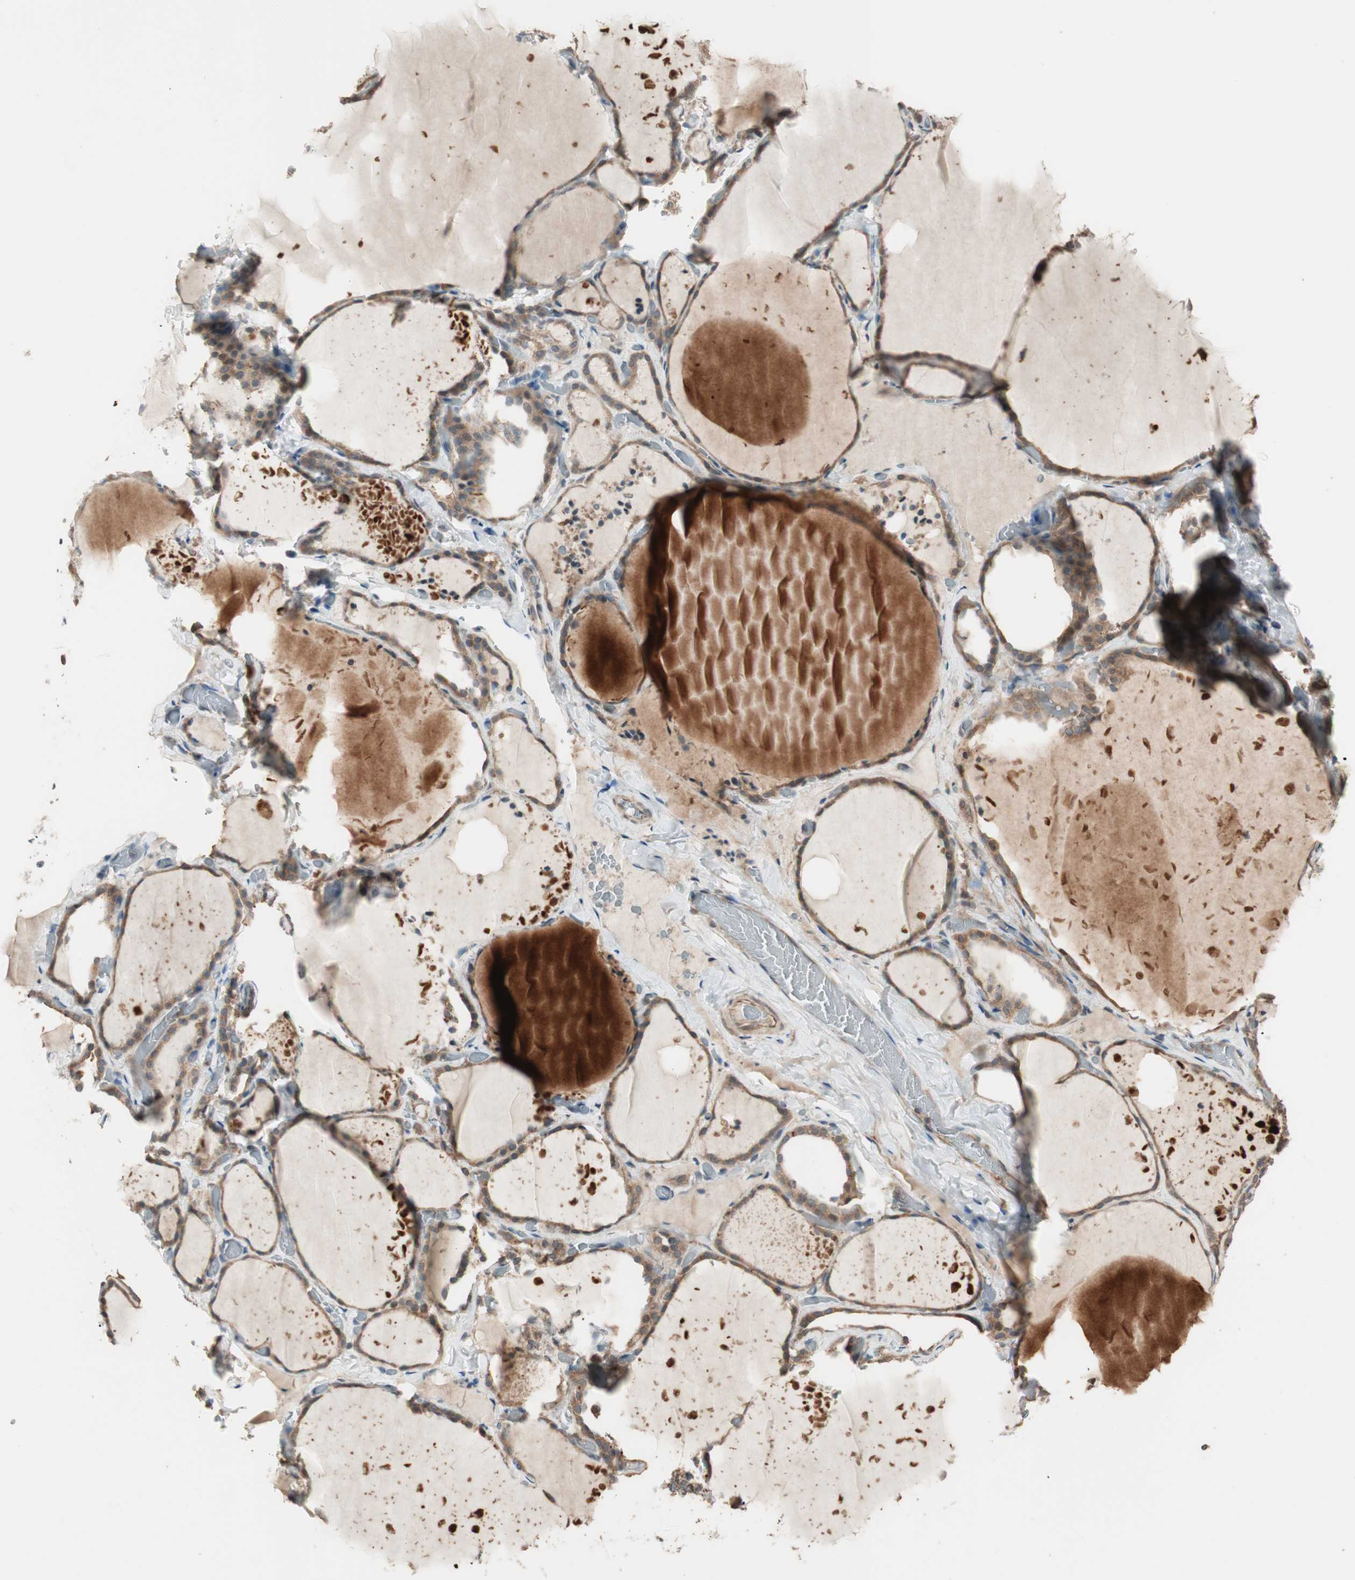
{"staining": {"intensity": "moderate", "quantity": ">75%", "location": "cytoplasmic/membranous"}, "tissue": "thyroid gland", "cell_type": "Glandular cells", "image_type": "normal", "snomed": [{"axis": "morphology", "description": "Normal tissue, NOS"}, {"axis": "topography", "description": "Thyroid gland"}], "caption": "Brown immunohistochemical staining in unremarkable thyroid gland displays moderate cytoplasmic/membranous staining in approximately >75% of glandular cells. The protein of interest is shown in brown color, while the nuclei are stained blue.", "gene": "ATP6AP2", "patient": {"sex": "female", "age": 22}}